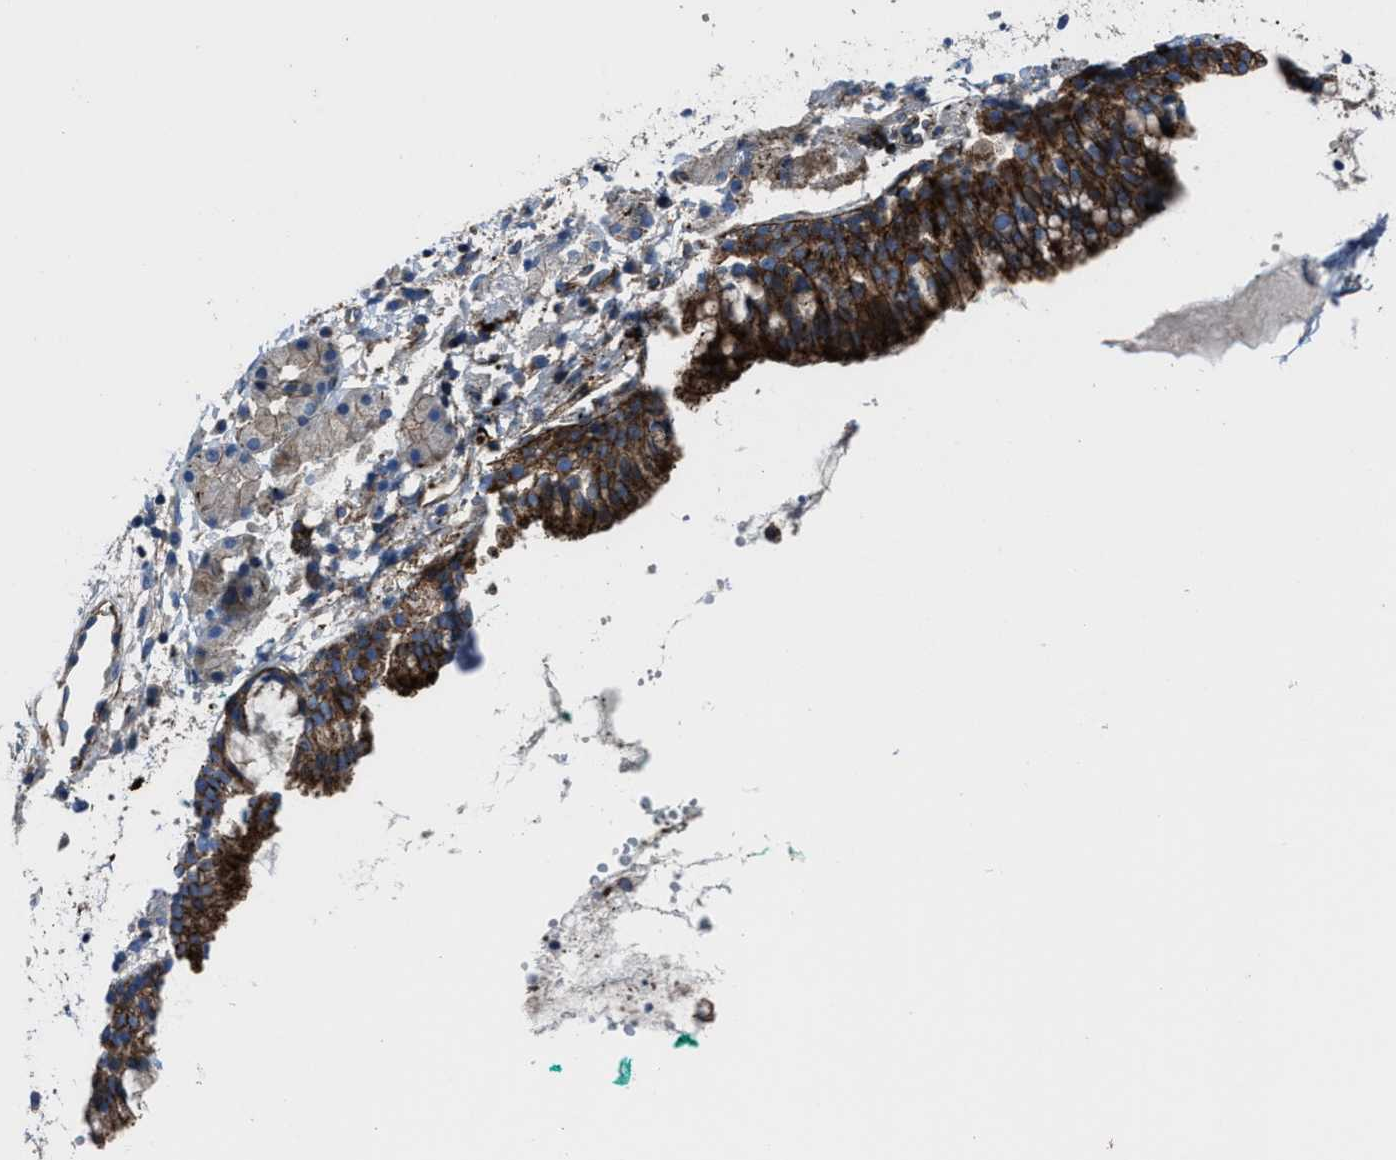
{"staining": {"intensity": "strong", "quantity": ">75%", "location": "cytoplasmic/membranous"}, "tissue": "nasopharynx", "cell_type": "Respiratory epithelial cells", "image_type": "normal", "snomed": [{"axis": "morphology", "description": "Normal tissue, NOS"}, {"axis": "morphology", "description": "Basal cell carcinoma"}, {"axis": "topography", "description": "Cartilage tissue"}, {"axis": "topography", "description": "Nasopharynx"}, {"axis": "topography", "description": "Oral tissue"}], "caption": "Protein analysis of unremarkable nasopharynx exhibits strong cytoplasmic/membranous staining in about >75% of respiratory epithelial cells.", "gene": "AGPAT2", "patient": {"sex": "female", "age": 77}}